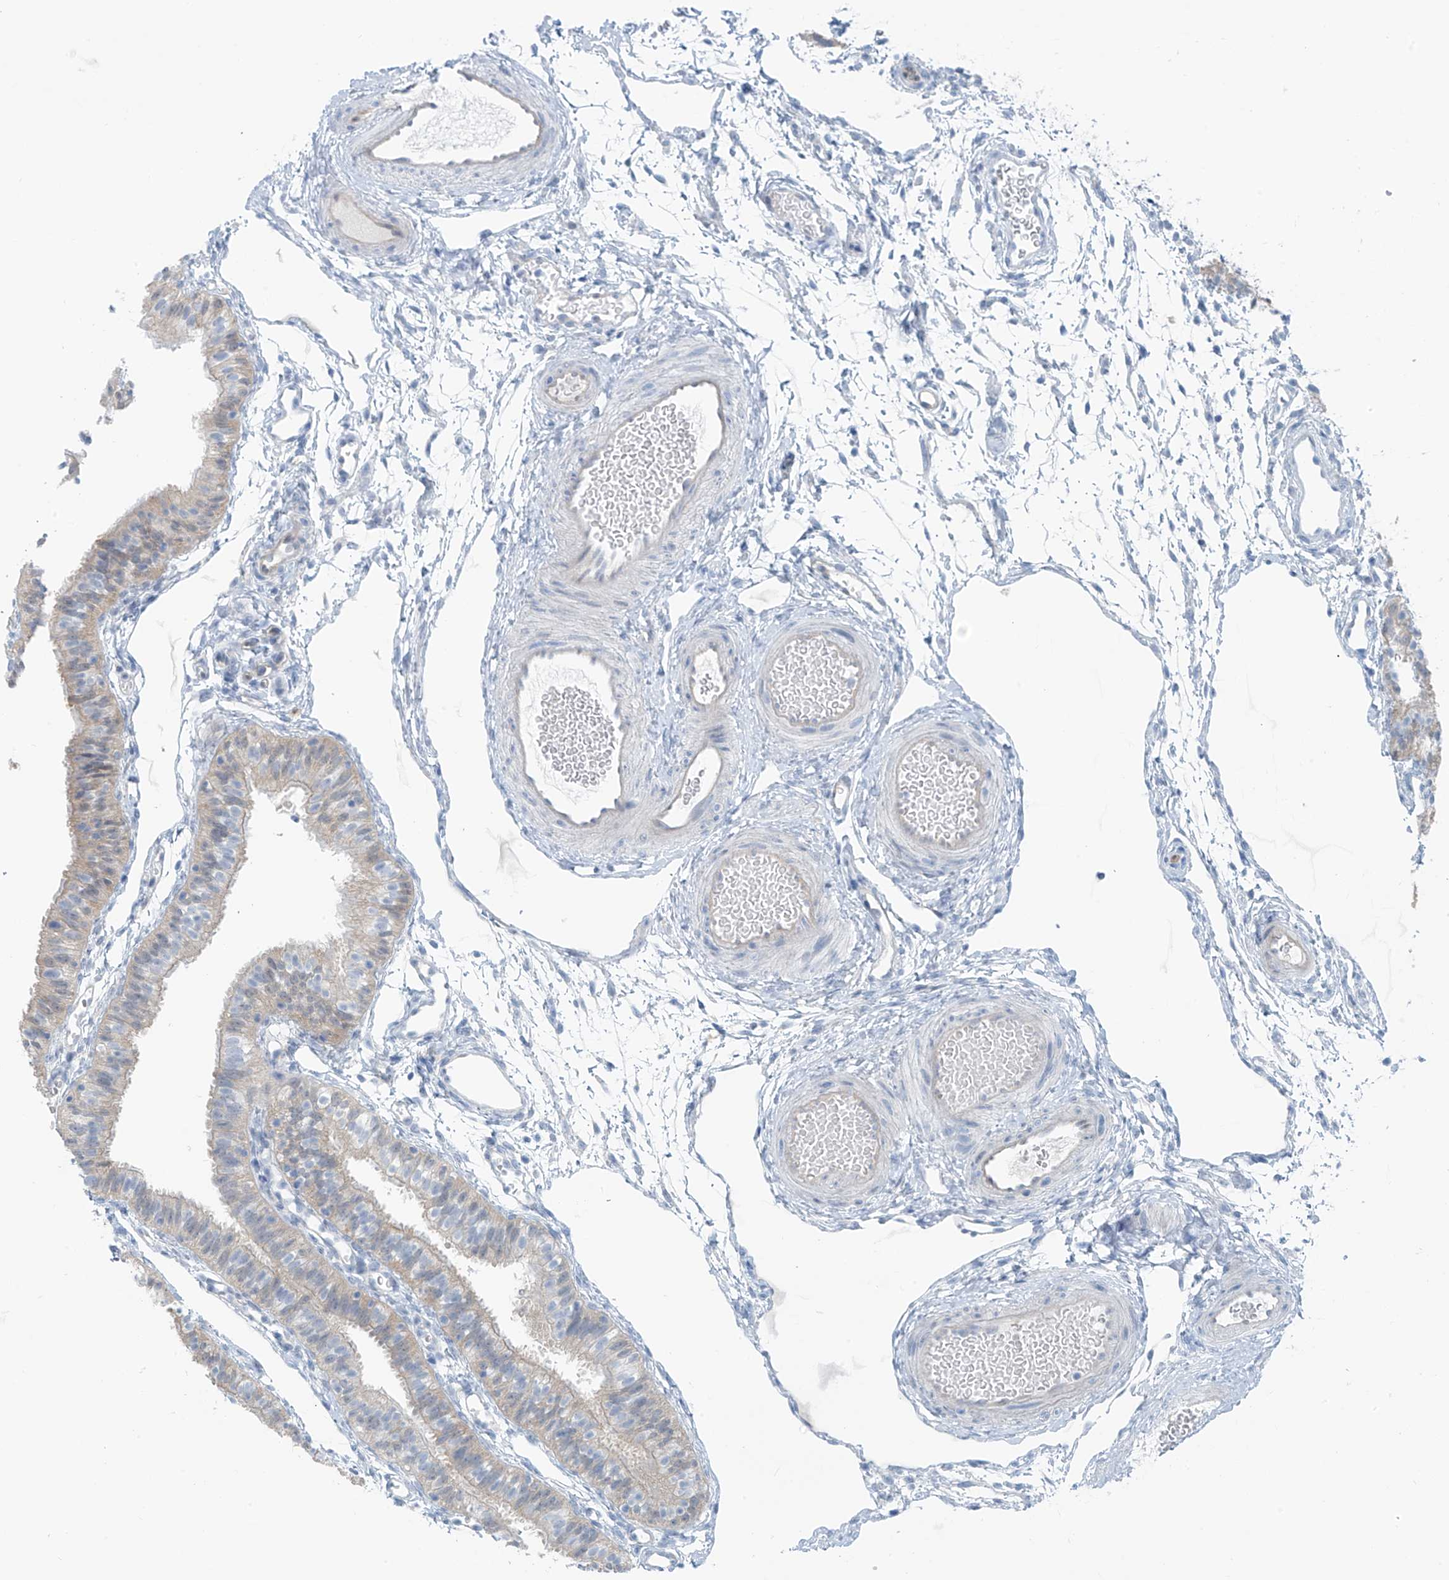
{"staining": {"intensity": "weak", "quantity": "25%-75%", "location": "cytoplasmic/membranous"}, "tissue": "fallopian tube", "cell_type": "Glandular cells", "image_type": "normal", "snomed": [{"axis": "morphology", "description": "Normal tissue, NOS"}, {"axis": "topography", "description": "Fallopian tube"}], "caption": "This is a micrograph of immunohistochemistry (IHC) staining of normal fallopian tube, which shows weak staining in the cytoplasmic/membranous of glandular cells.", "gene": "ZNF793", "patient": {"sex": "female", "age": 35}}